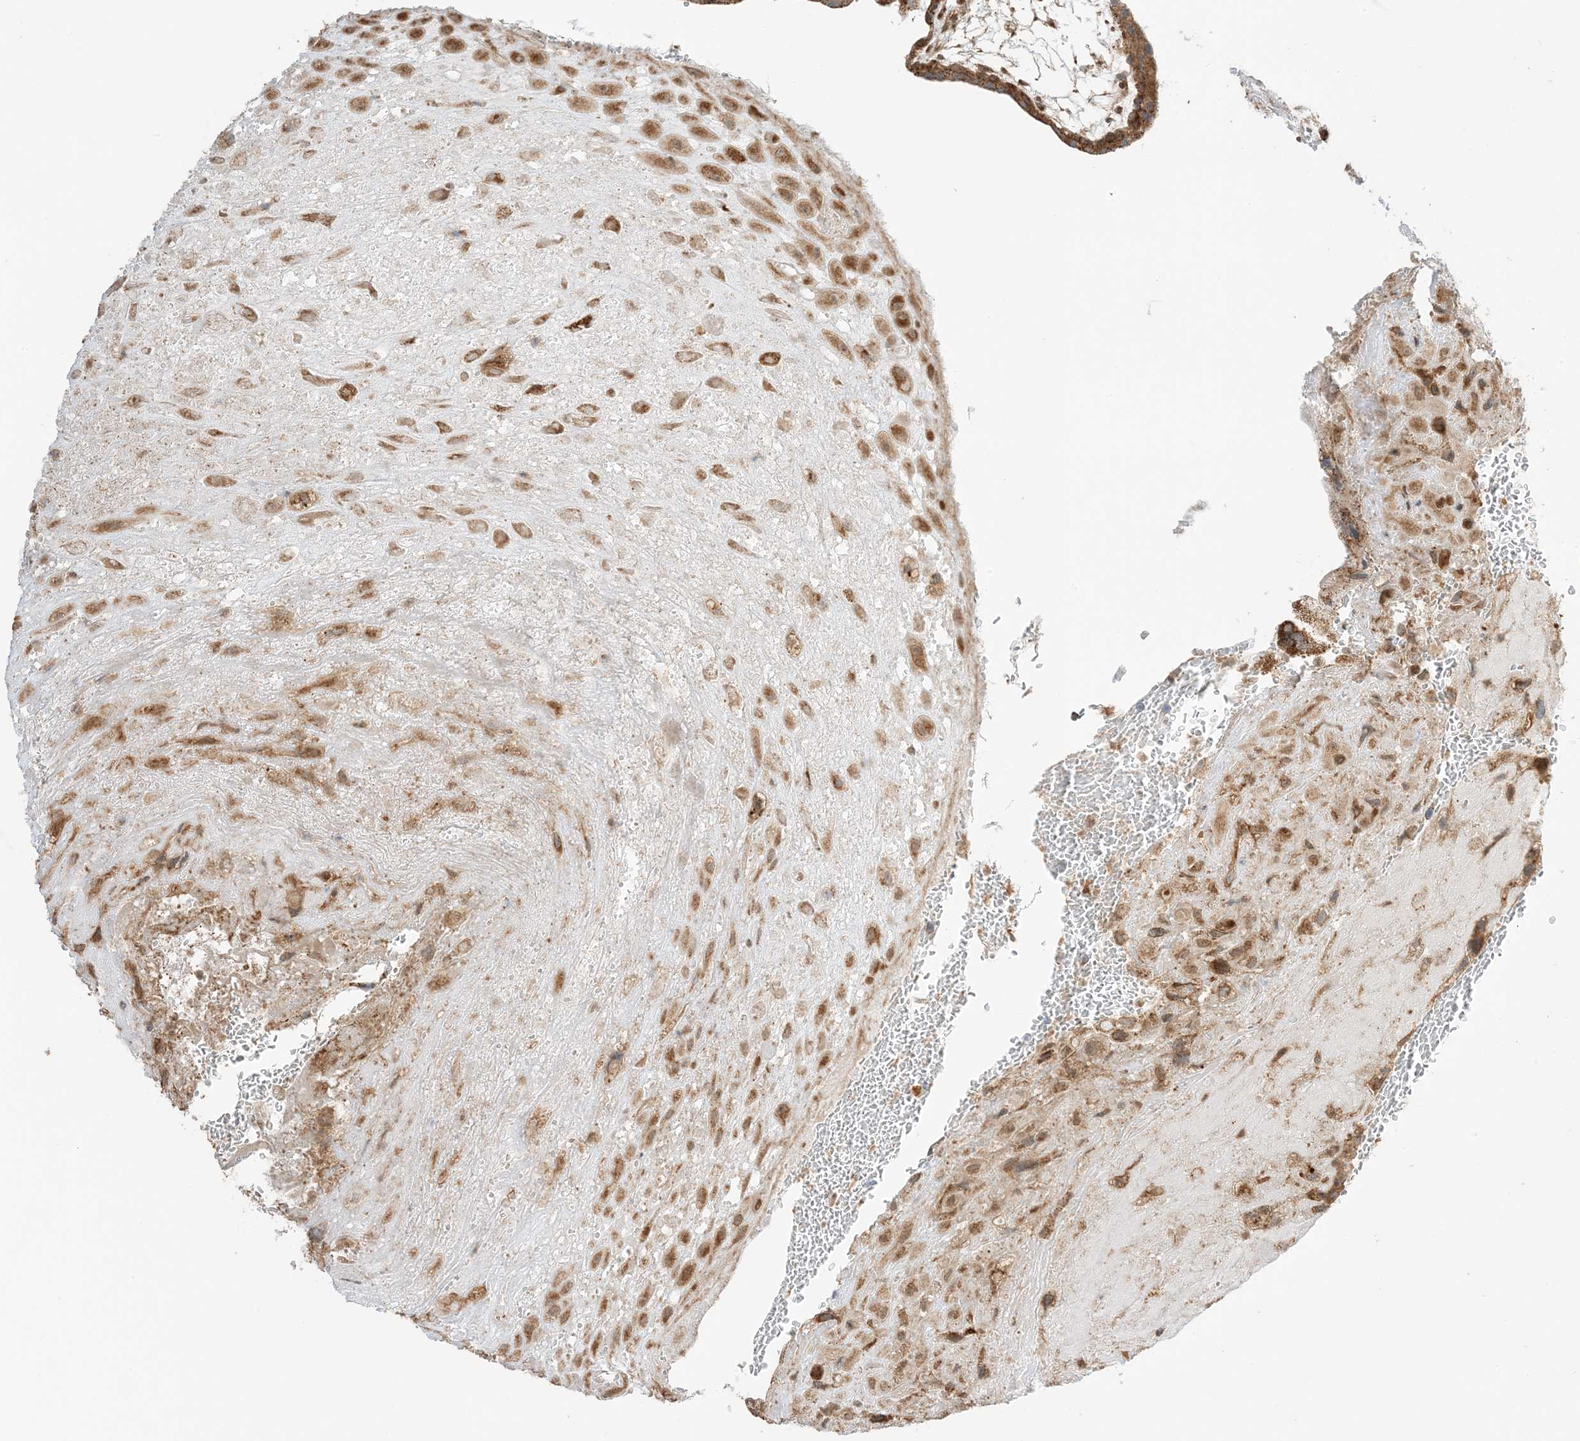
{"staining": {"intensity": "strong", "quantity": ">75%", "location": "cytoplasmic/membranous"}, "tissue": "placenta", "cell_type": "Decidual cells", "image_type": "normal", "snomed": [{"axis": "morphology", "description": "Normal tissue, NOS"}, {"axis": "topography", "description": "Placenta"}], "caption": "Decidual cells show strong cytoplasmic/membranous expression in approximately >75% of cells in benign placenta. The staining was performed using DAB to visualize the protein expression in brown, while the nuclei were stained in blue with hematoxylin (Magnification: 20x).", "gene": "N4BP3", "patient": {"sex": "female", "age": 35}}